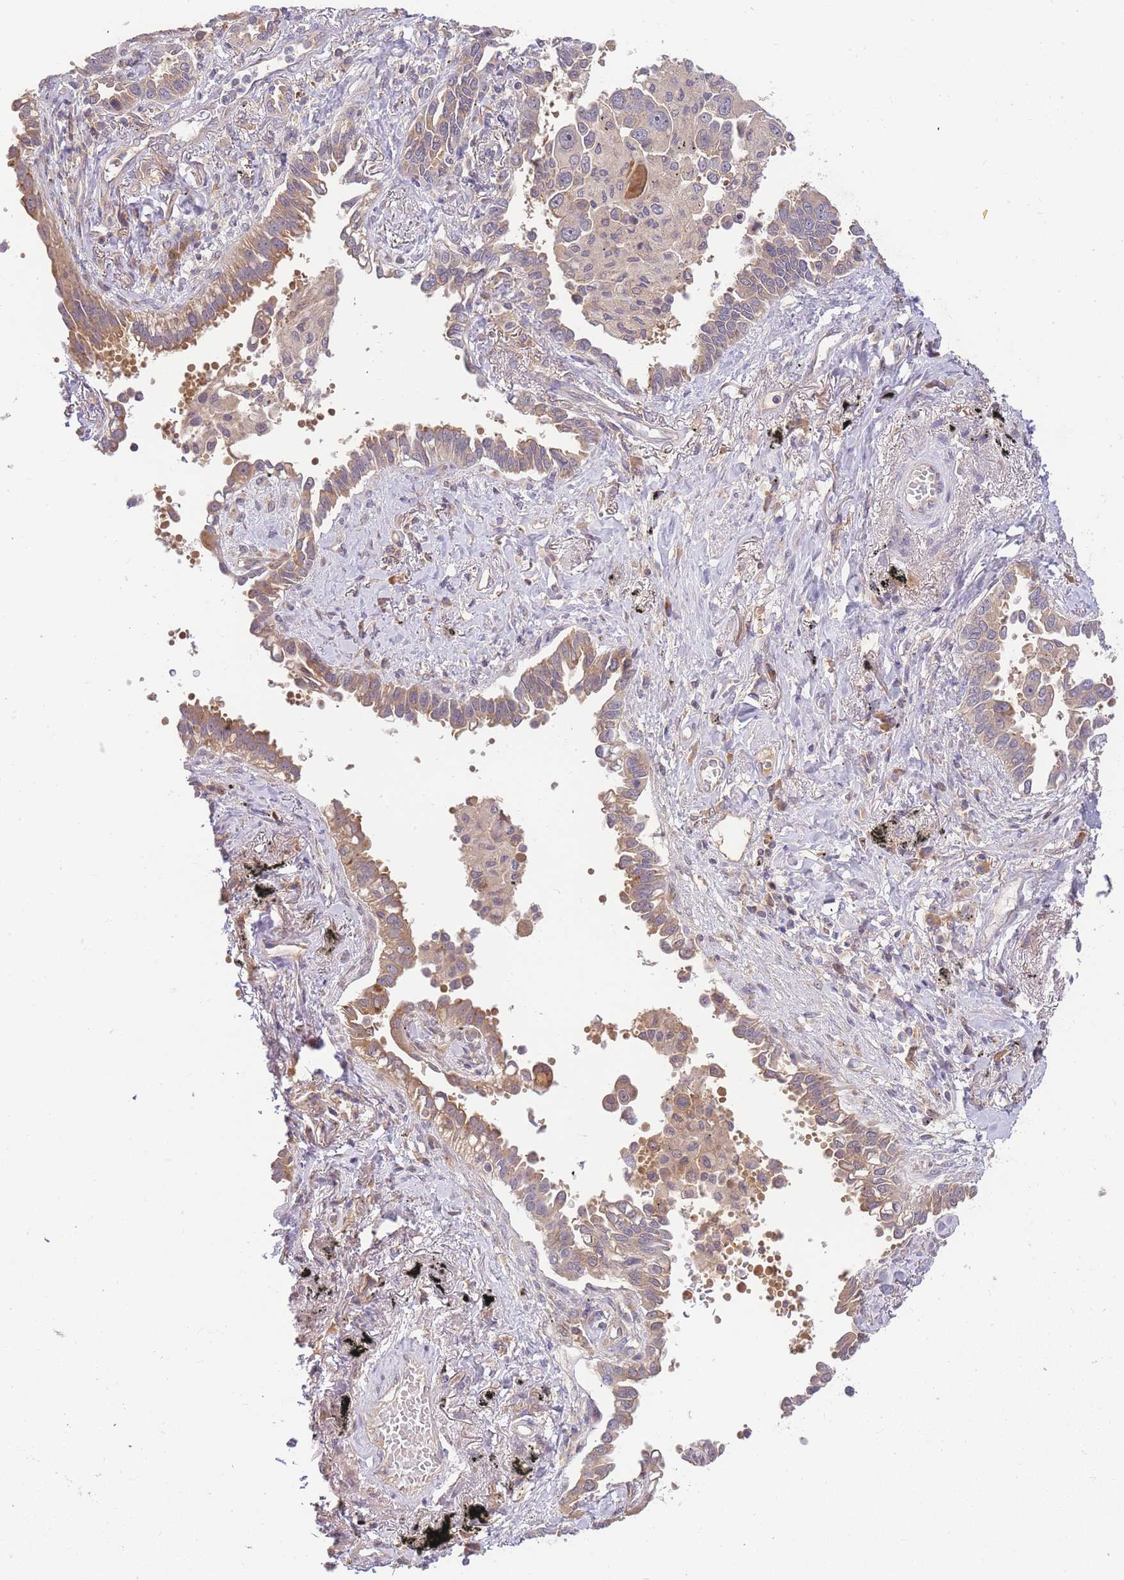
{"staining": {"intensity": "weak", "quantity": ">75%", "location": "cytoplasmic/membranous"}, "tissue": "lung cancer", "cell_type": "Tumor cells", "image_type": "cancer", "snomed": [{"axis": "morphology", "description": "Adenocarcinoma, NOS"}, {"axis": "topography", "description": "Lung"}], "caption": "Adenocarcinoma (lung) tissue reveals weak cytoplasmic/membranous expression in about >75% of tumor cells, visualized by immunohistochemistry. The staining was performed using DAB to visualize the protein expression in brown, while the nuclei were stained in blue with hematoxylin (Magnification: 20x).", "gene": "ZNF577", "patient": {"sex": "male", "age": 67}}